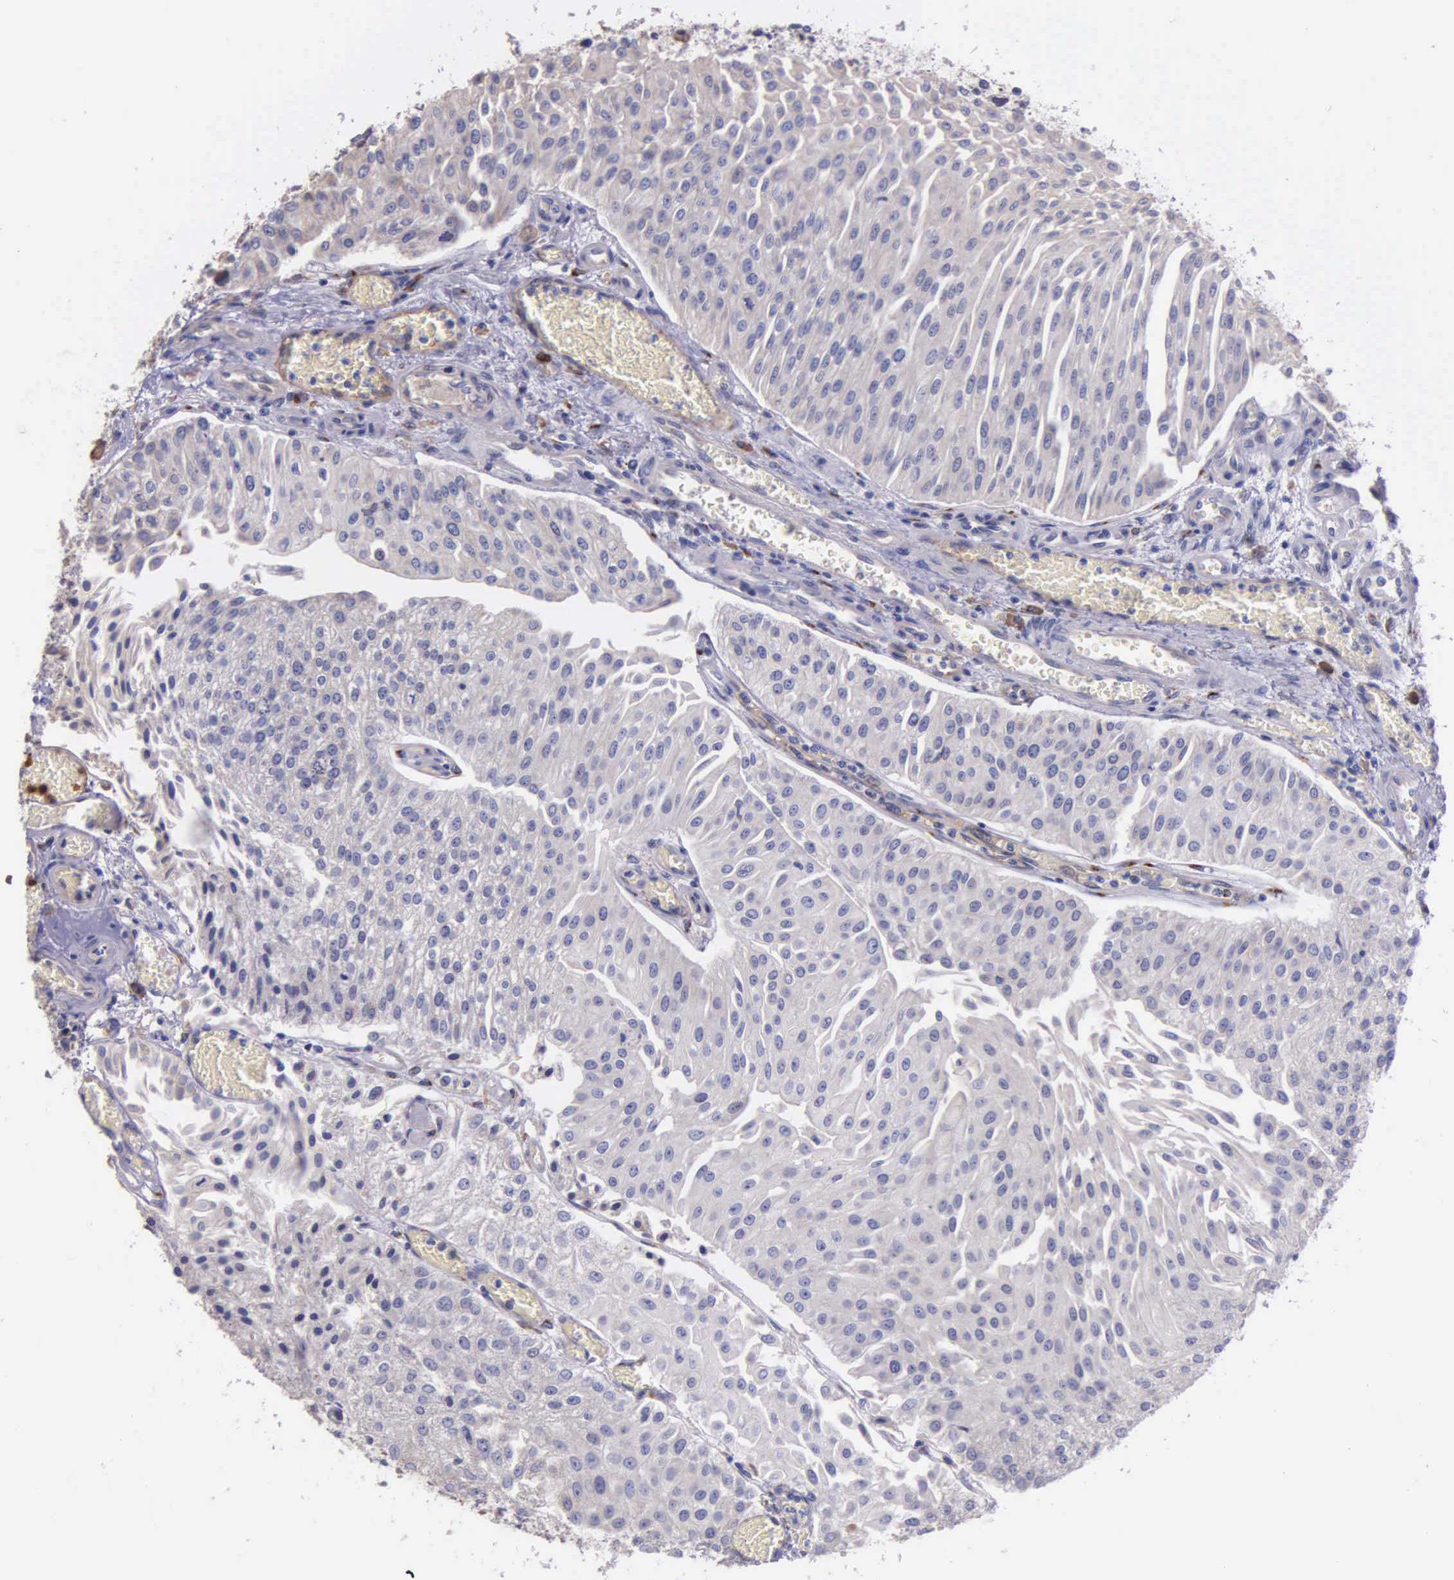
{"staining": {"intensity": "negative", "quantity": "none", "location": "none"}, "tissue": "urothelial cancer", "cell_type": "Tumor cells", "image_type": "cancer", "snomed": [{"axis": "morphology", "description": "Urothelial carcinoma, Low grade"}, {"axis": "topography", "description": "Urinary bladder"}], "caption": "Immunohistochemistry (IHC) photomicrograph of urothelial carcinoma (low-grade) stained for a protein (brown), which exhibits no expression in tumor cells.", "gene": "ZC3H12B", "patient": {"sex": "male", "age": 86}}